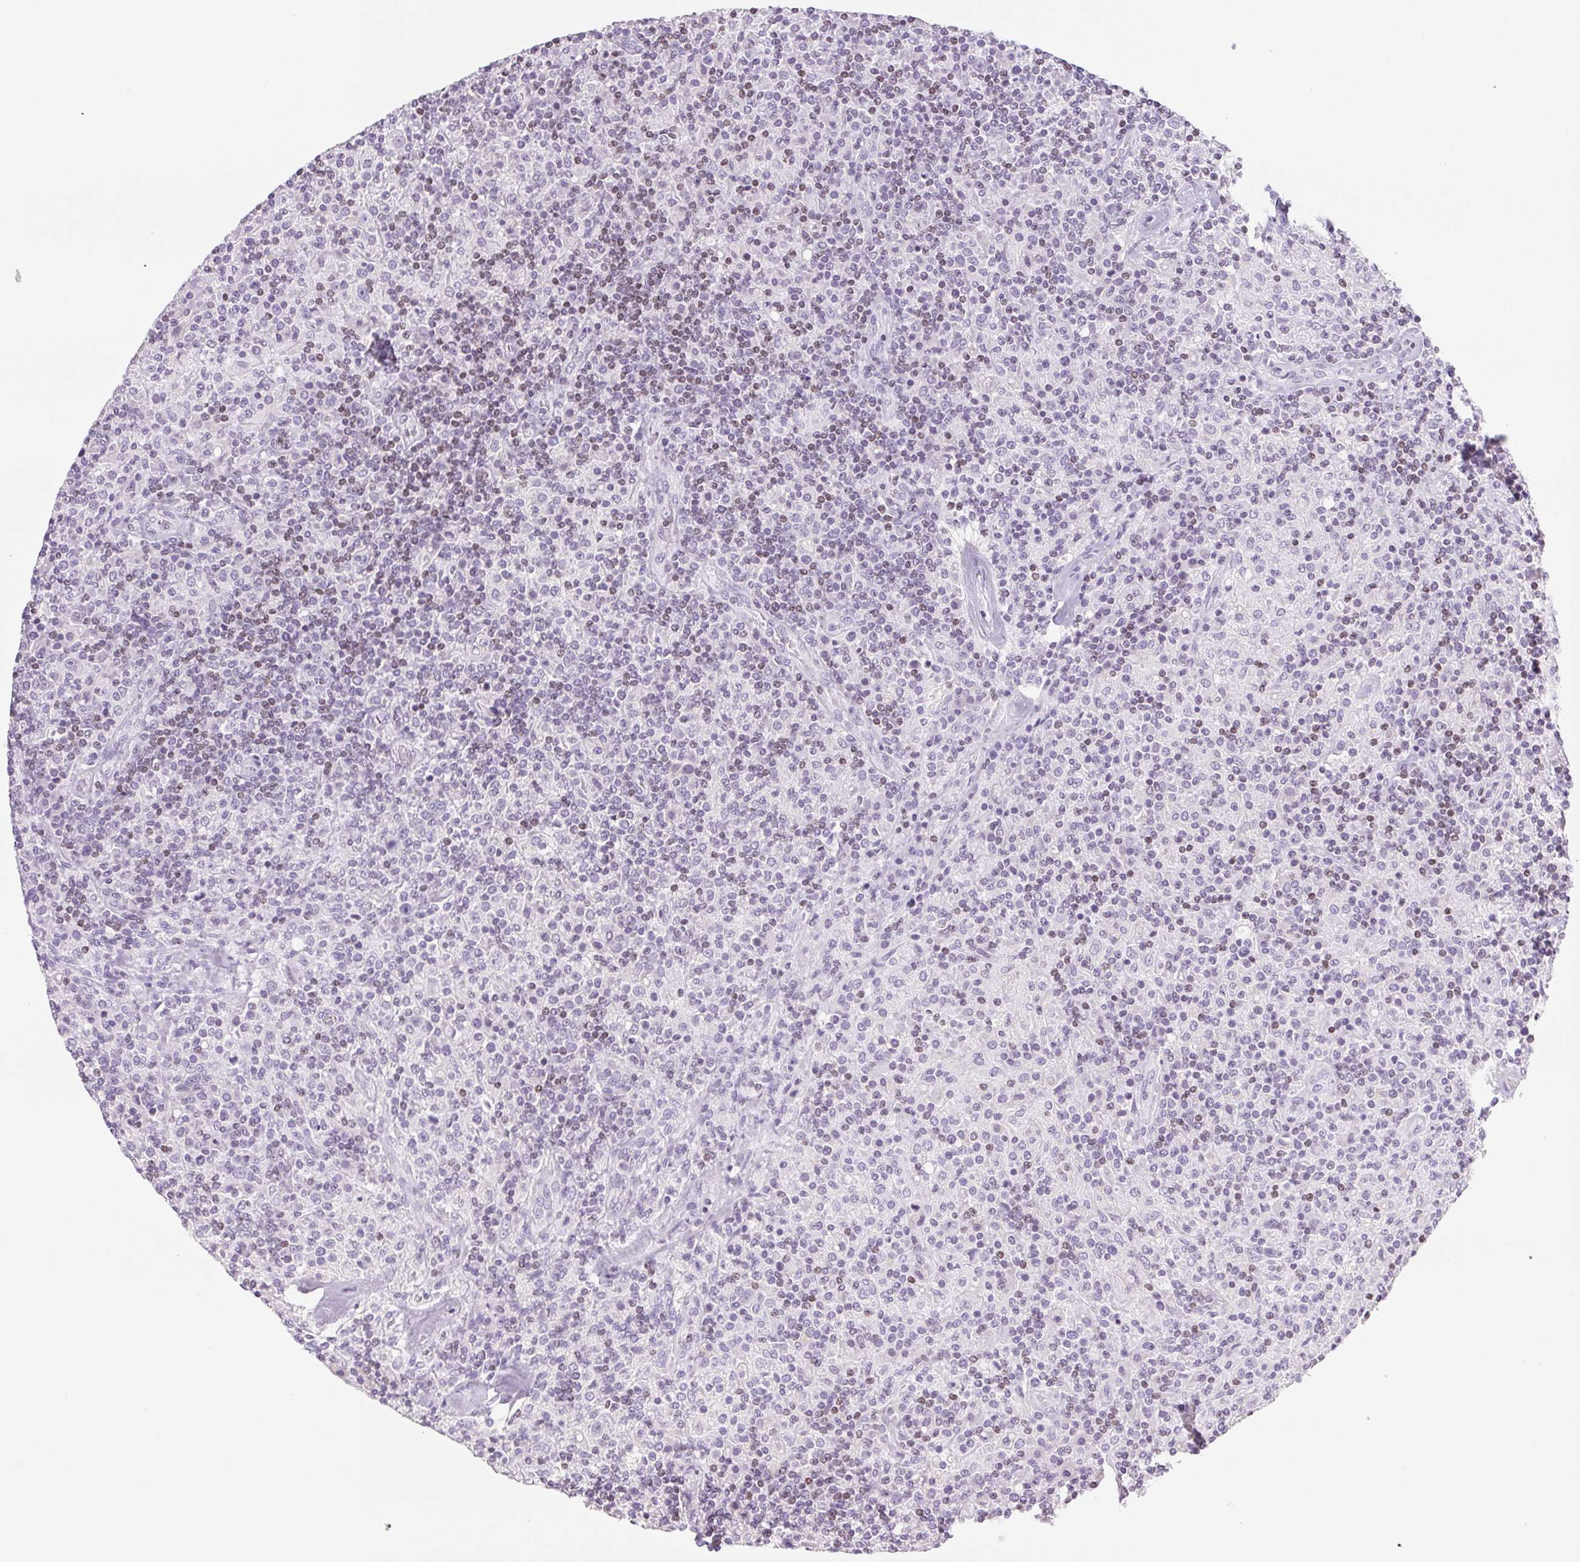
{"staining": {"intensity": "negative", "quantity": "none", "location": "none"}, "tissue": "lymphoma", "cell_type": "Tumor cells", "image_type": "cancer", "snomed": [{"axis": "morphology", "description": "Hodgkin's disease, NOS"}, {"axis": "topography", "description": "Lymph node"}], "caption": "Immunohistochemistry of human lymphoma reveals no positivity in tumor cells. (Stains: DAB immunohistochemistry (IHC) with hematoxylin counter stain, Microscopy: brightfield microscopy at high magnification).", "gene": "BEND2", "patient": {"sex": "male", "age": 70}}